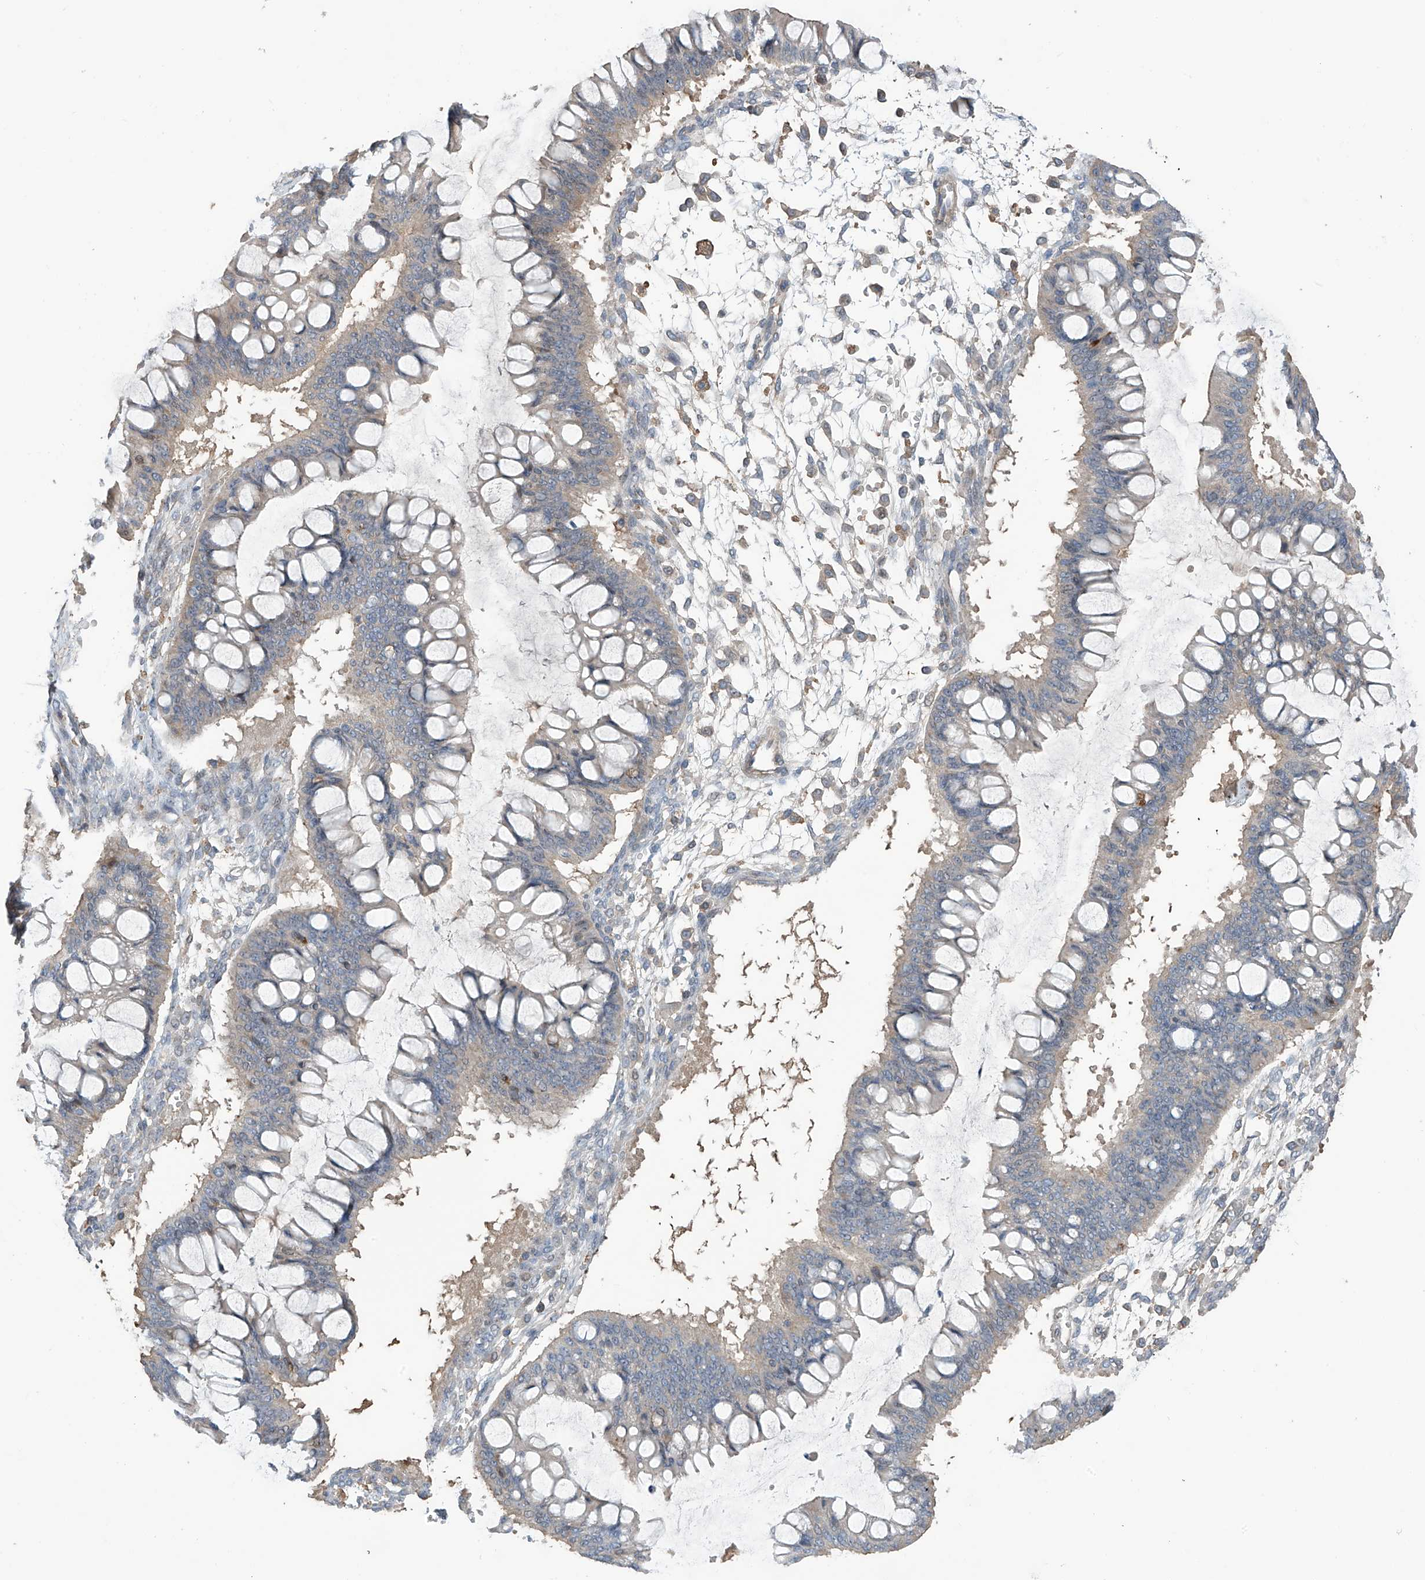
{"staining": {"intensity": "negative", "quantity": "none", "location": "none"}, "tissue": "ovarian cancer", "cell_type": "Tumor cells", "image_type": "cancer", "snomed": [{"axis": "morphology", "description": "Cystadenocarcinoma, mucinous, NOS"}, {"axis": "topography", "description": "Ovary"}], "caption": "Ovarian cancer (mucinous cystadenocarcinoma) was stained to show a protein in brown. There is no significant staining in tumor cells.", "gene": "SLFN14", "patient": {"sex": "female", "age": 73}}